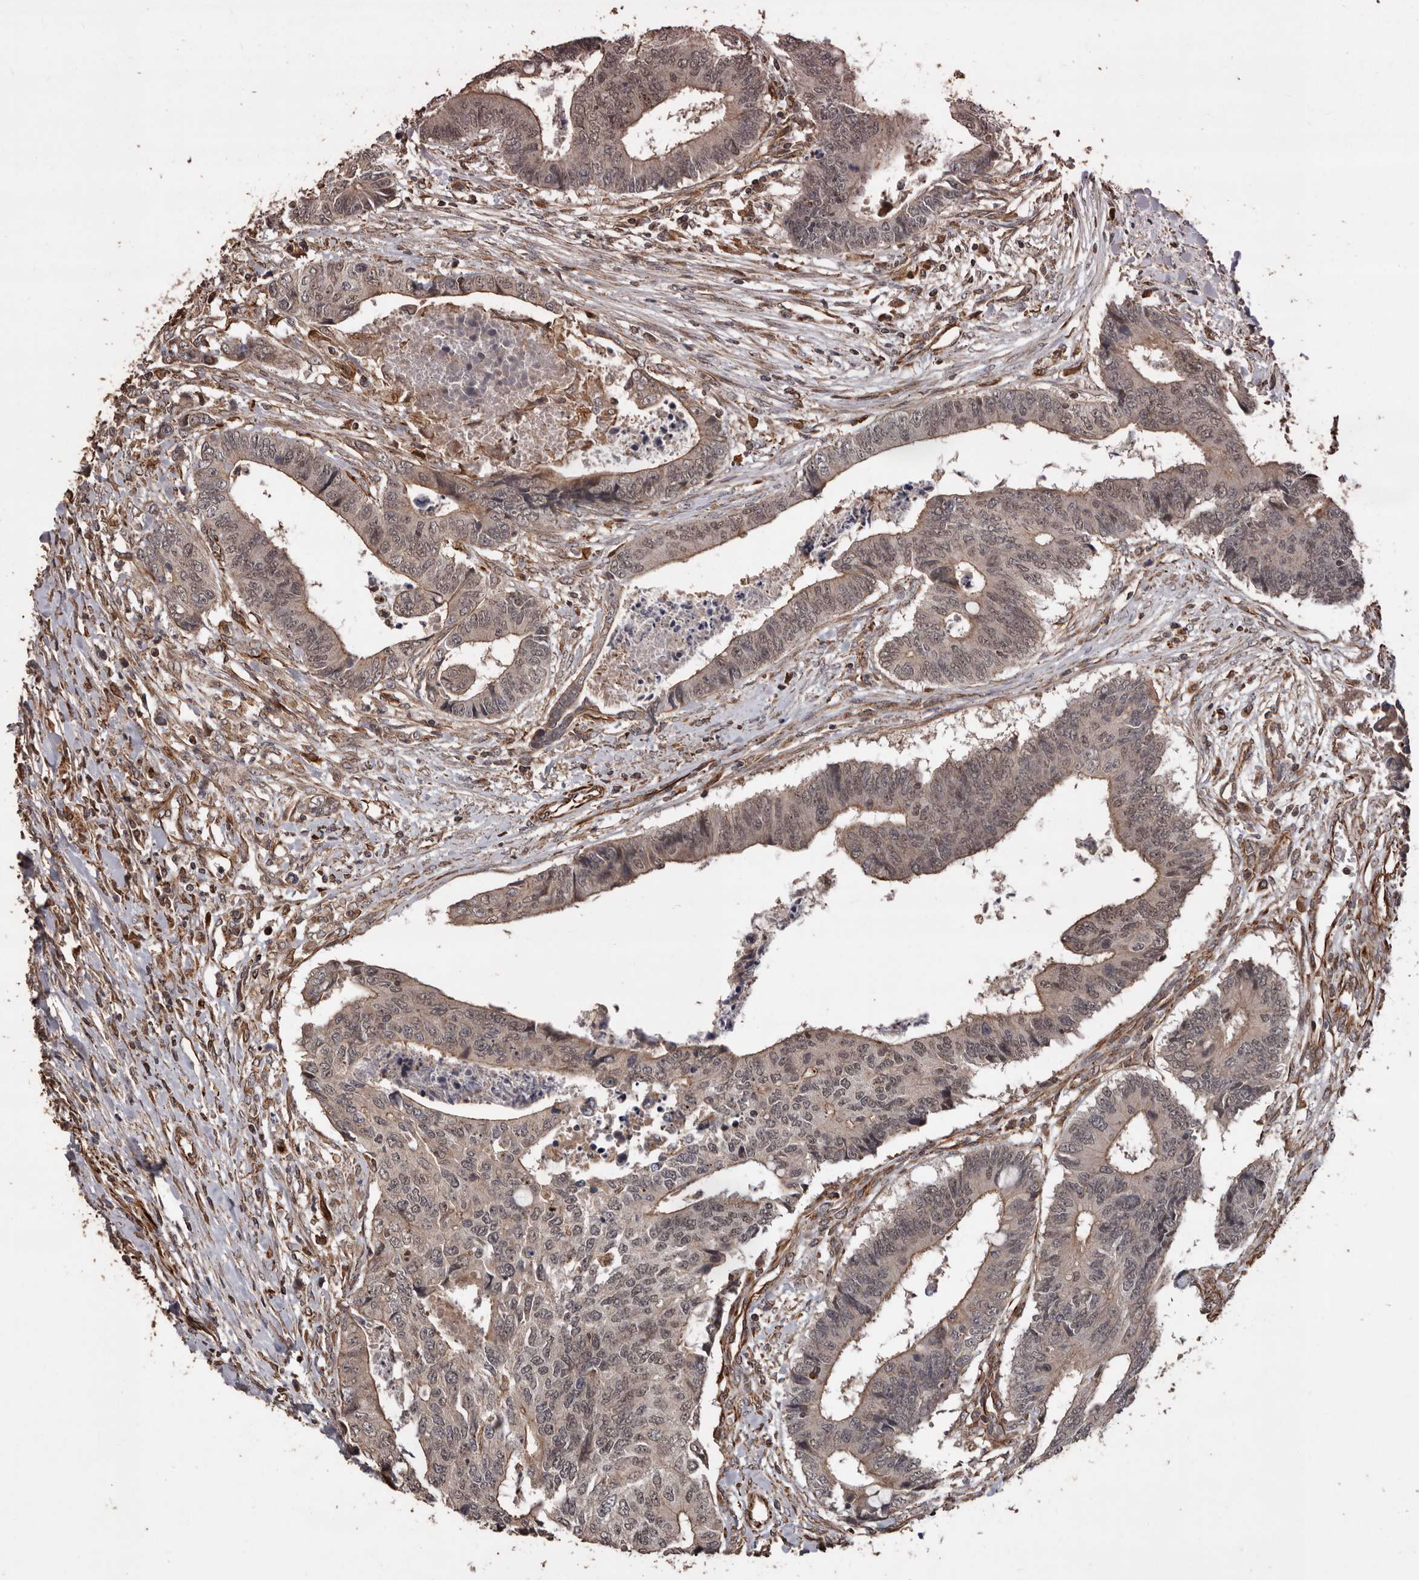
{"staining": {"intensity": "moderate", "quantity": "25%-75%", "location": "cytoplasmic/membranous,nuclear"}, "tissue": "colorectal cancer", "cell_type": "Tumor cells", "image_type": "cancer", "snomed": [{"axis": "morphology", "description": "Adenocarcinoma, NOS"}, {"axis": "topography", "description": "Rectum"}], "caption": "Immunohistochemistry (IHC) of colorectal adenocarcinoma reveals medium levels of moderate cytoplasmic/membranous and nuclear staining in approximately 25%-75% of tumor cells.", "gene": "BRAT1", "patient": {"sex": "male", "age": 84}}